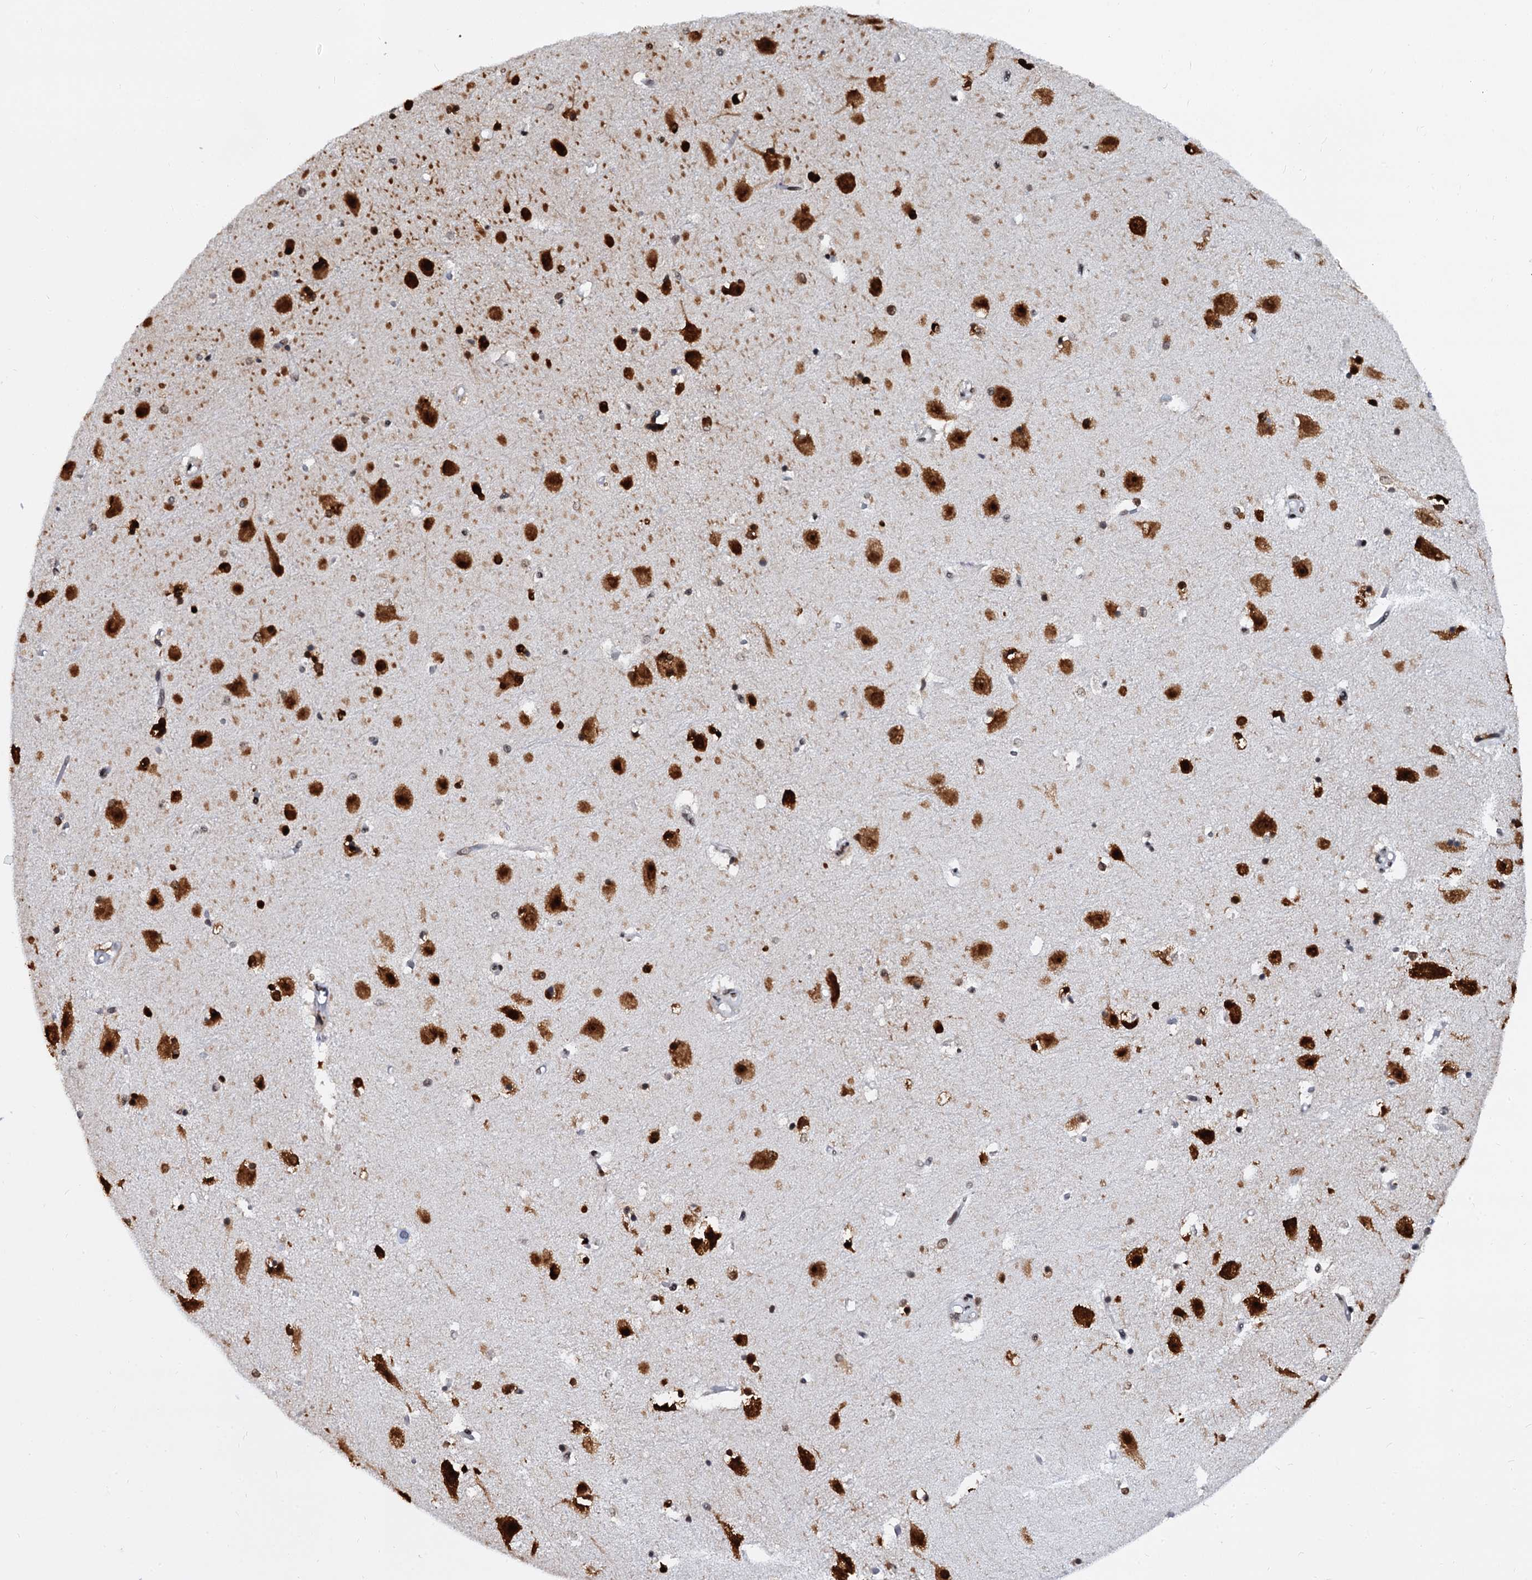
{"staining": {"intensity": "strong", "quantity": ">75%", "location": "nuclear"}, "tissue": "hippocampus", "cell_type": "Glial cells", "image_type": "normal", "snomed": [{"axis": "morphology", "description": "Normal tissue, NOS"}, {"axis": "topography", "description": "Hippocampus"}], "caption": "Strong nuclear protein positivity is seen in approximately >75% of glial cells in hippocampus. Nuclei are stained in blue.", "gene": "CMAS", "patient": {"sex": "female", "age": 52}}